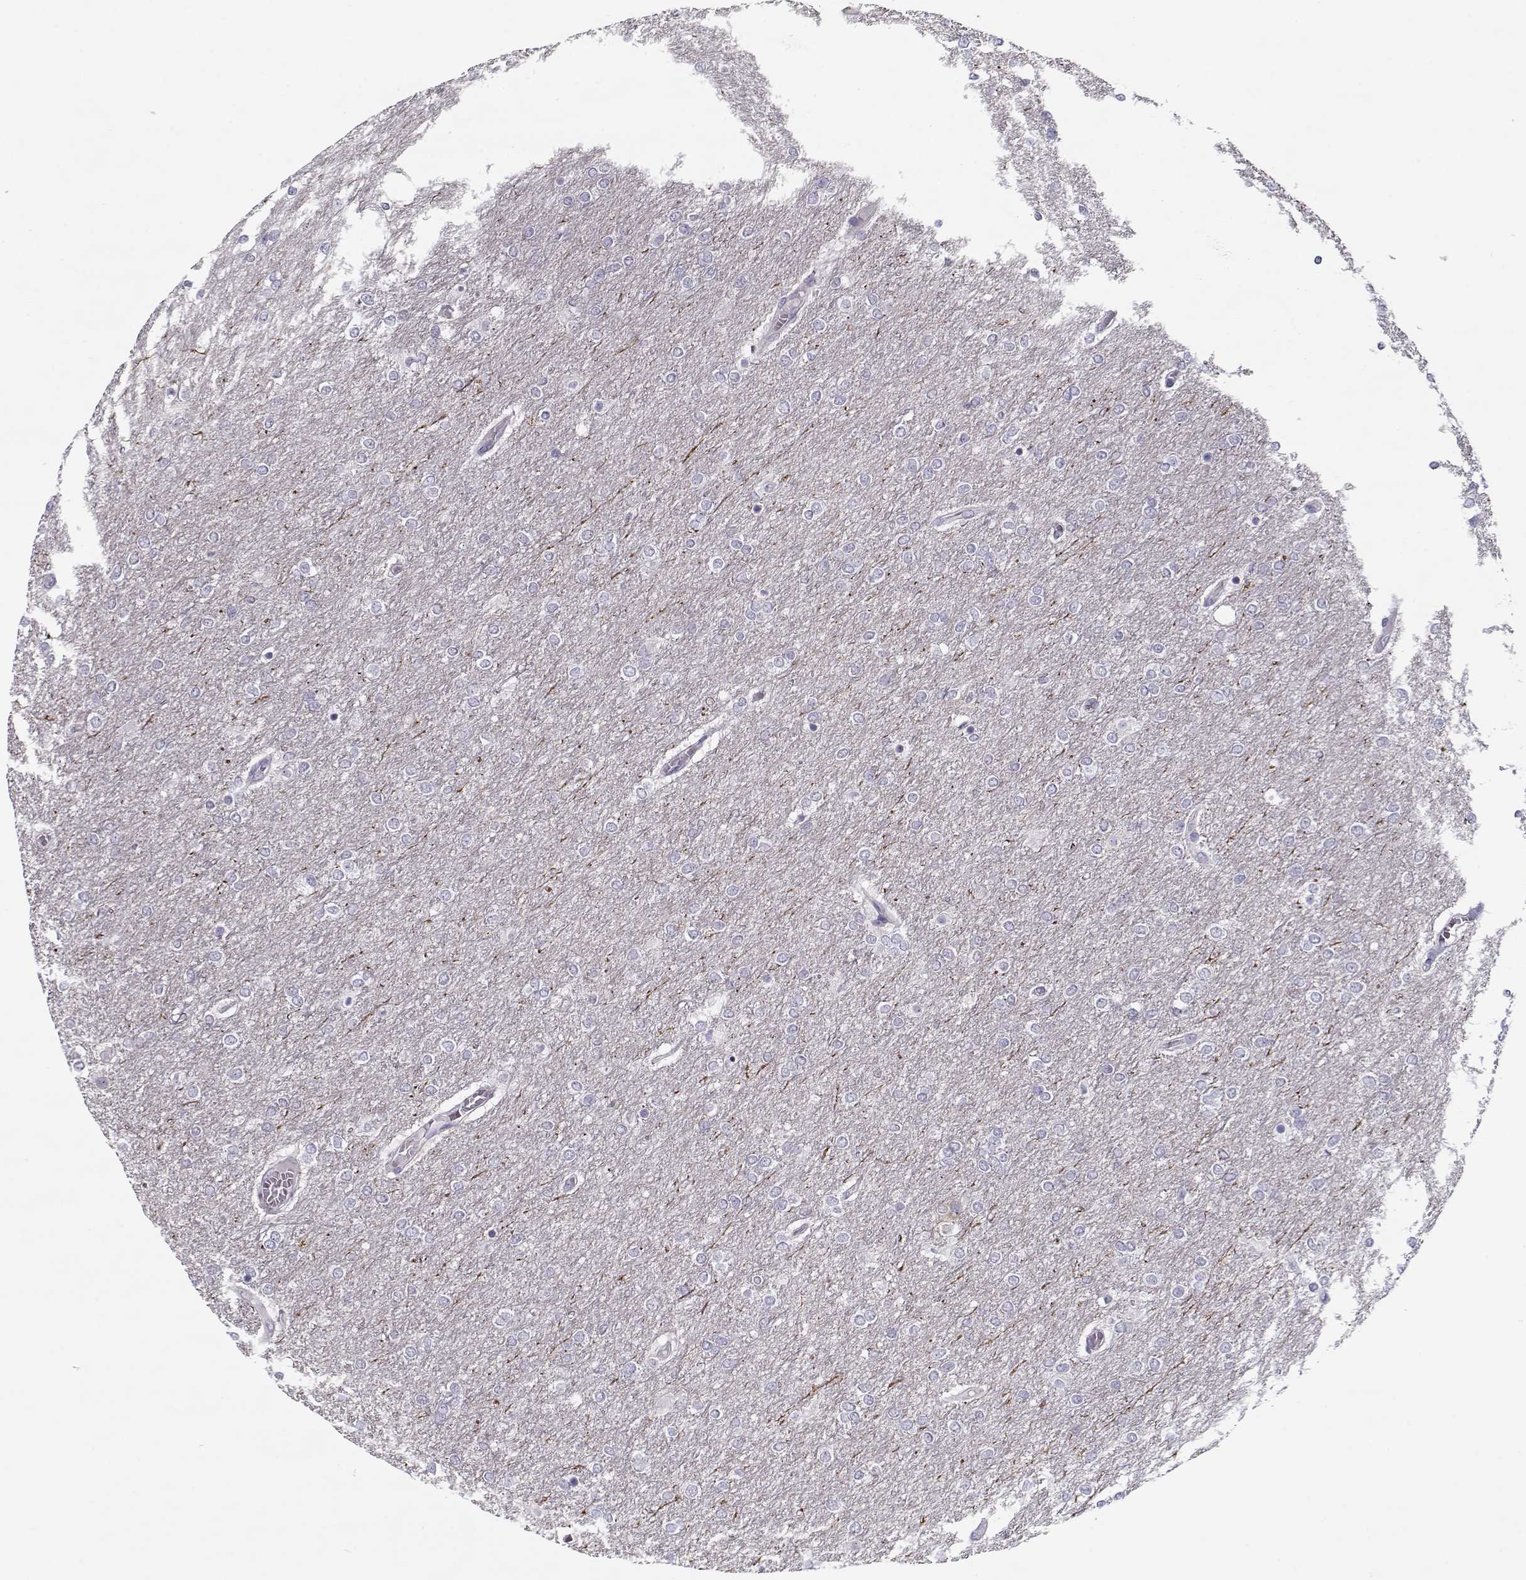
{"staining": {"intensity": "negative", "quantity": "none", "location": "none"}, "tissue": "glioma", "cell_type": "Tumor cells", "image_type": "cancer", "snomed": [{"axis": "morphology", "description": "Glioma, malignant, High grade"}, {"axis": "topography", "description": "Brain"}], "caption": "This is an IHC micrograph of human malignant glioma (high-grade). There is no staining in tumor cells.", "gene": "CCDC136", "patient": {"sex": "female", "age": 61}}